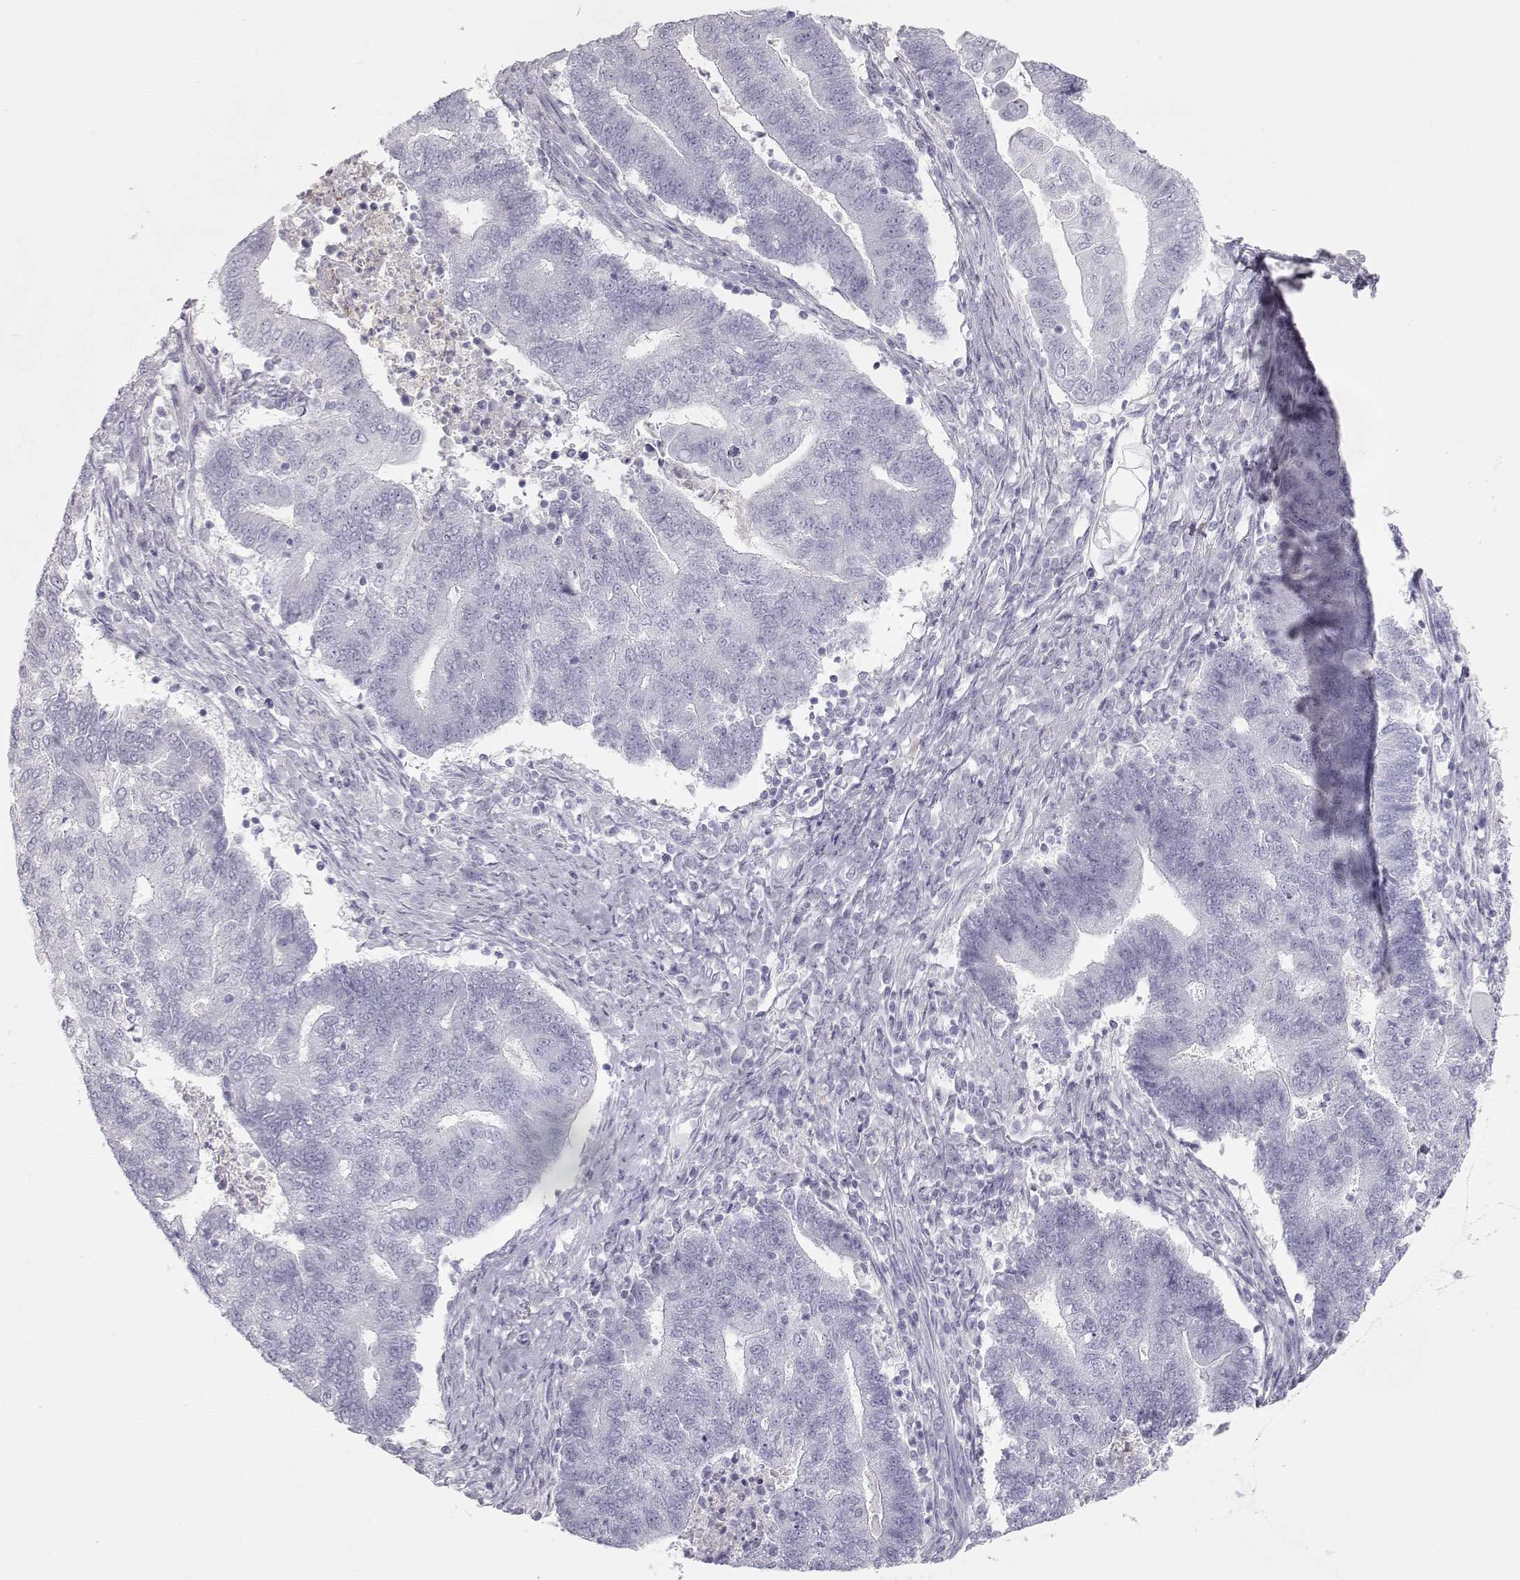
{"staining": {"intensity": "negative", "quantity": "none", "location": "none"}, "tissue": "endometrial cancer", "cell_type": "Tumor cells", "image_type": "cancer", "snomed": [{"axis": "morphology", "description": "Adenocarcinoma, NOS"}, {"axis": "topography", "description": "Uterus"}, {"axis": "topography", "description": "Endometrium"}], "caption": "DAB immunohistochemical staining of human endometrial cancer shows no significant expression in tumor cells. (Immunohistochemistry (ihc), brightfield microscopy, high magnification).", "gene": "MIP", "patient": {"sex": "female", "age": 54}}